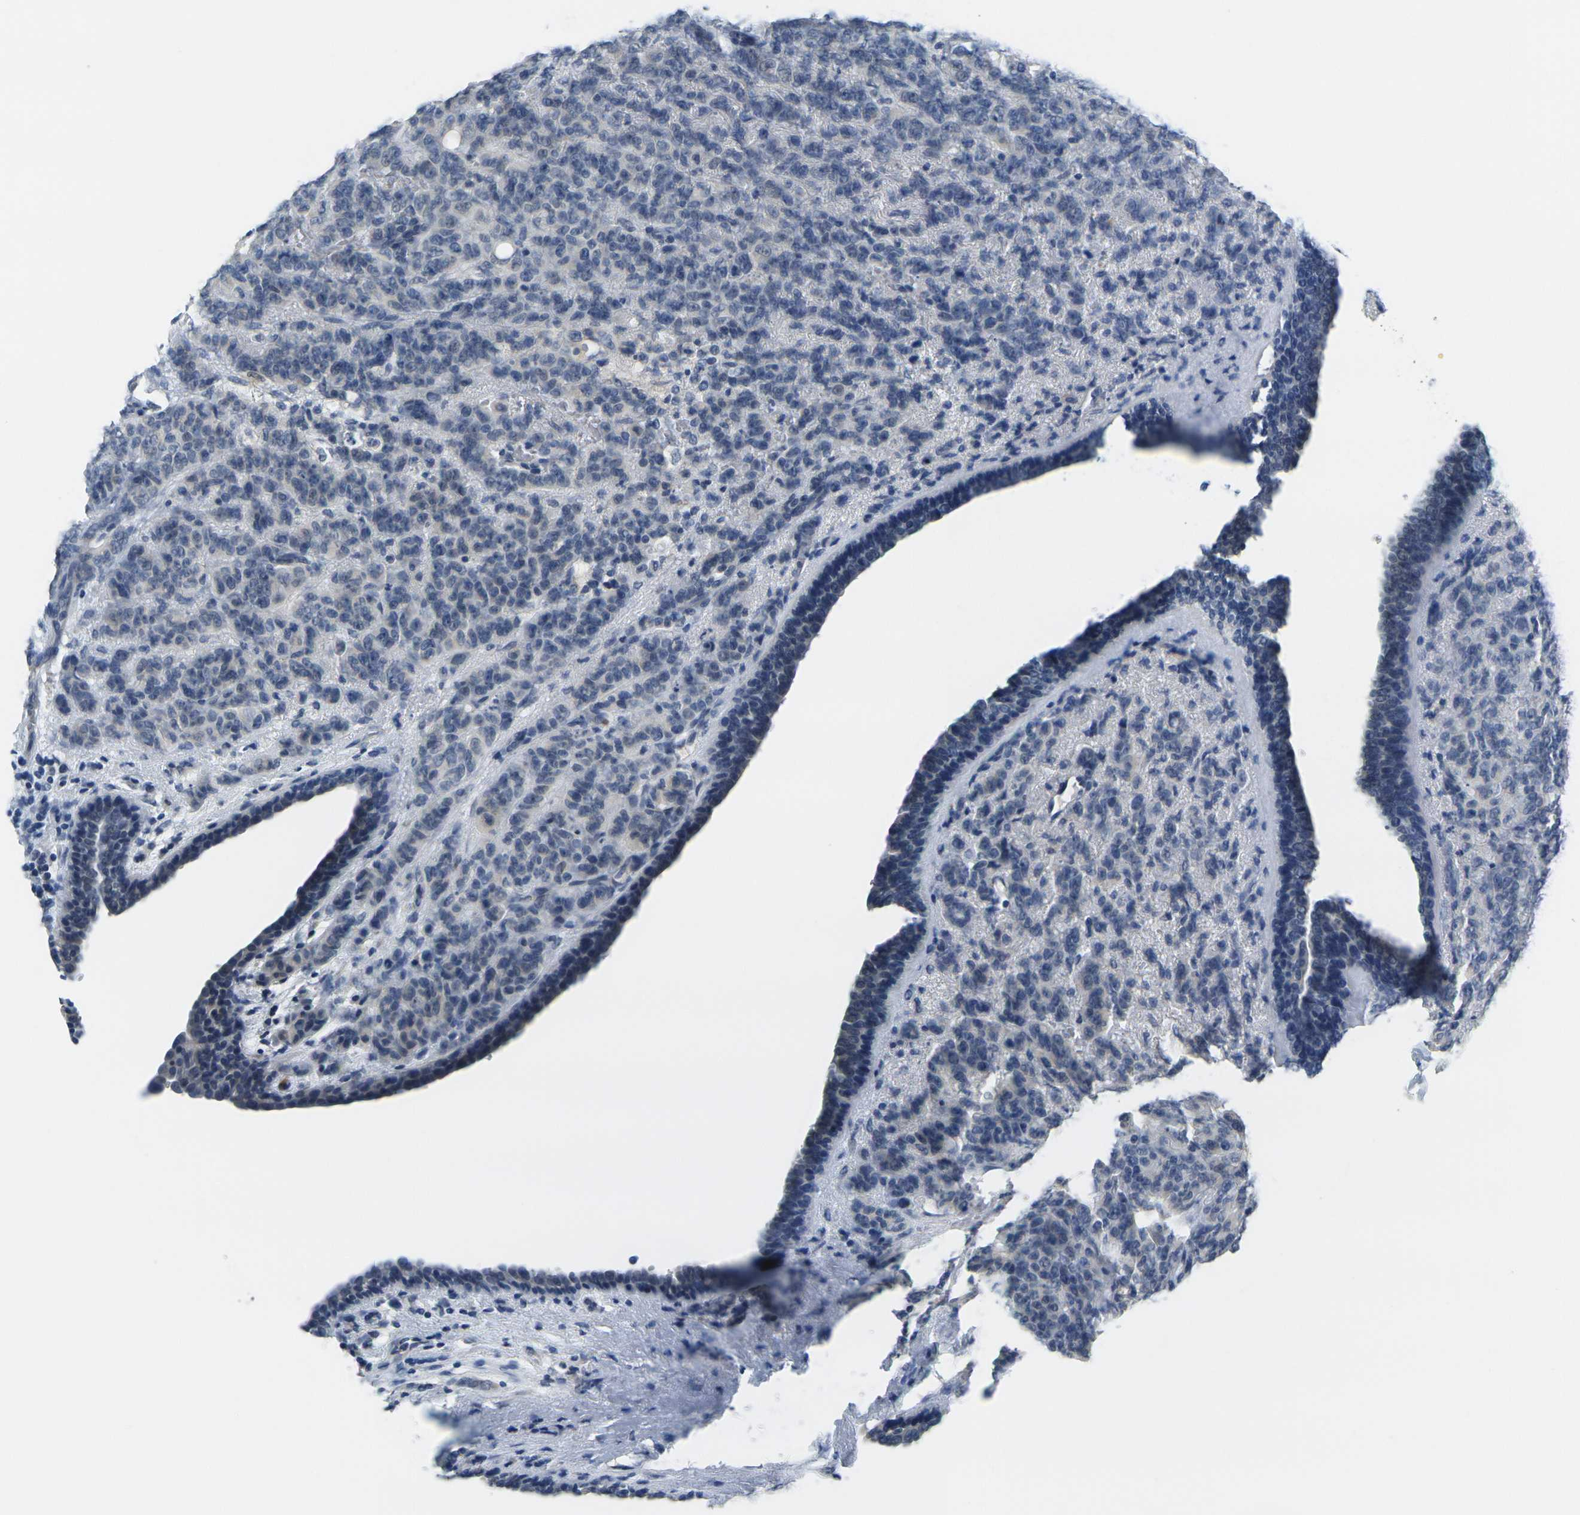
{"staining": {"intensity": "negative", "quantity": "none", "location": "none"}, "tissue": "breast cancer", "cell_type": "Tumor cells", "image_type": "cancer", "snomed": [{"axis": "morphology", "description": "Duct carcinoma"}, {"axis": "topography", "description": "Breast"}], "caption": "IHC of breast invasive ductal carcinoma exhibits no expression in tumor cells. (DAB (3,3'-diaminobenzidine) IHC visualized using brightfield microscopy, high magnification).", "gene": "GPR15", "patient": {"sex": "female", "age": 40}}